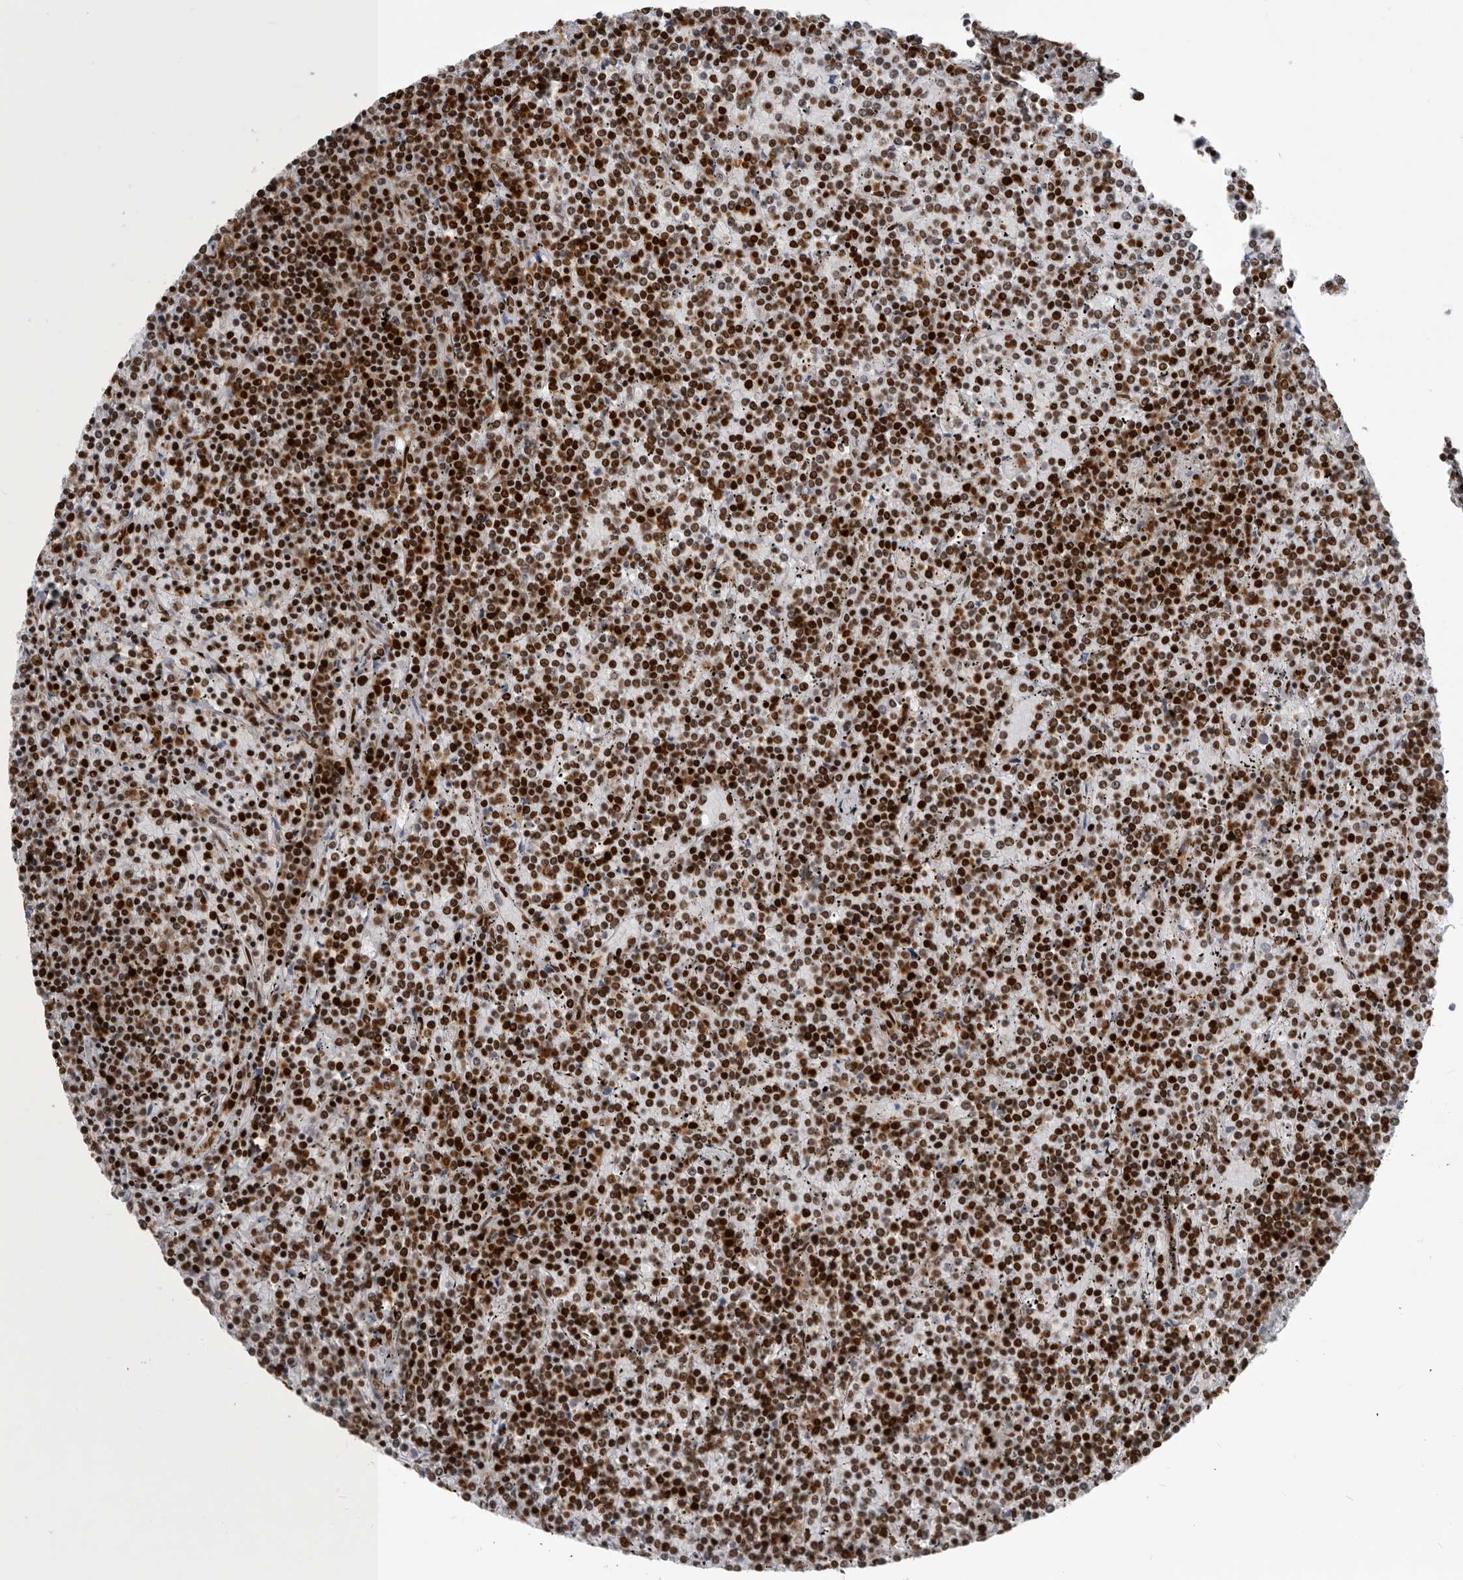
{"staining": {"intensity": "strong", "quantity": ">75%", "location": "nuclear"}, "tissue": "lymphoma", "cell_type": "Tumor cells", "image_type": "cancer", "snomed": [{"axis": "morphology", "description": "Malignant lymphoma, non-Hodgkin's type, Low grade"}, {"axis": "topography", "description": "Spleen"}], "caption": "DAB immunohistochemical staining of low-grade malignant lymphoma, non-Hodgkin's type displays strong nuclear protein staining in approximately >75% of tumor cells.", "gene": "BCLAF1", "patient": {"sex": "female", "age": 19}}